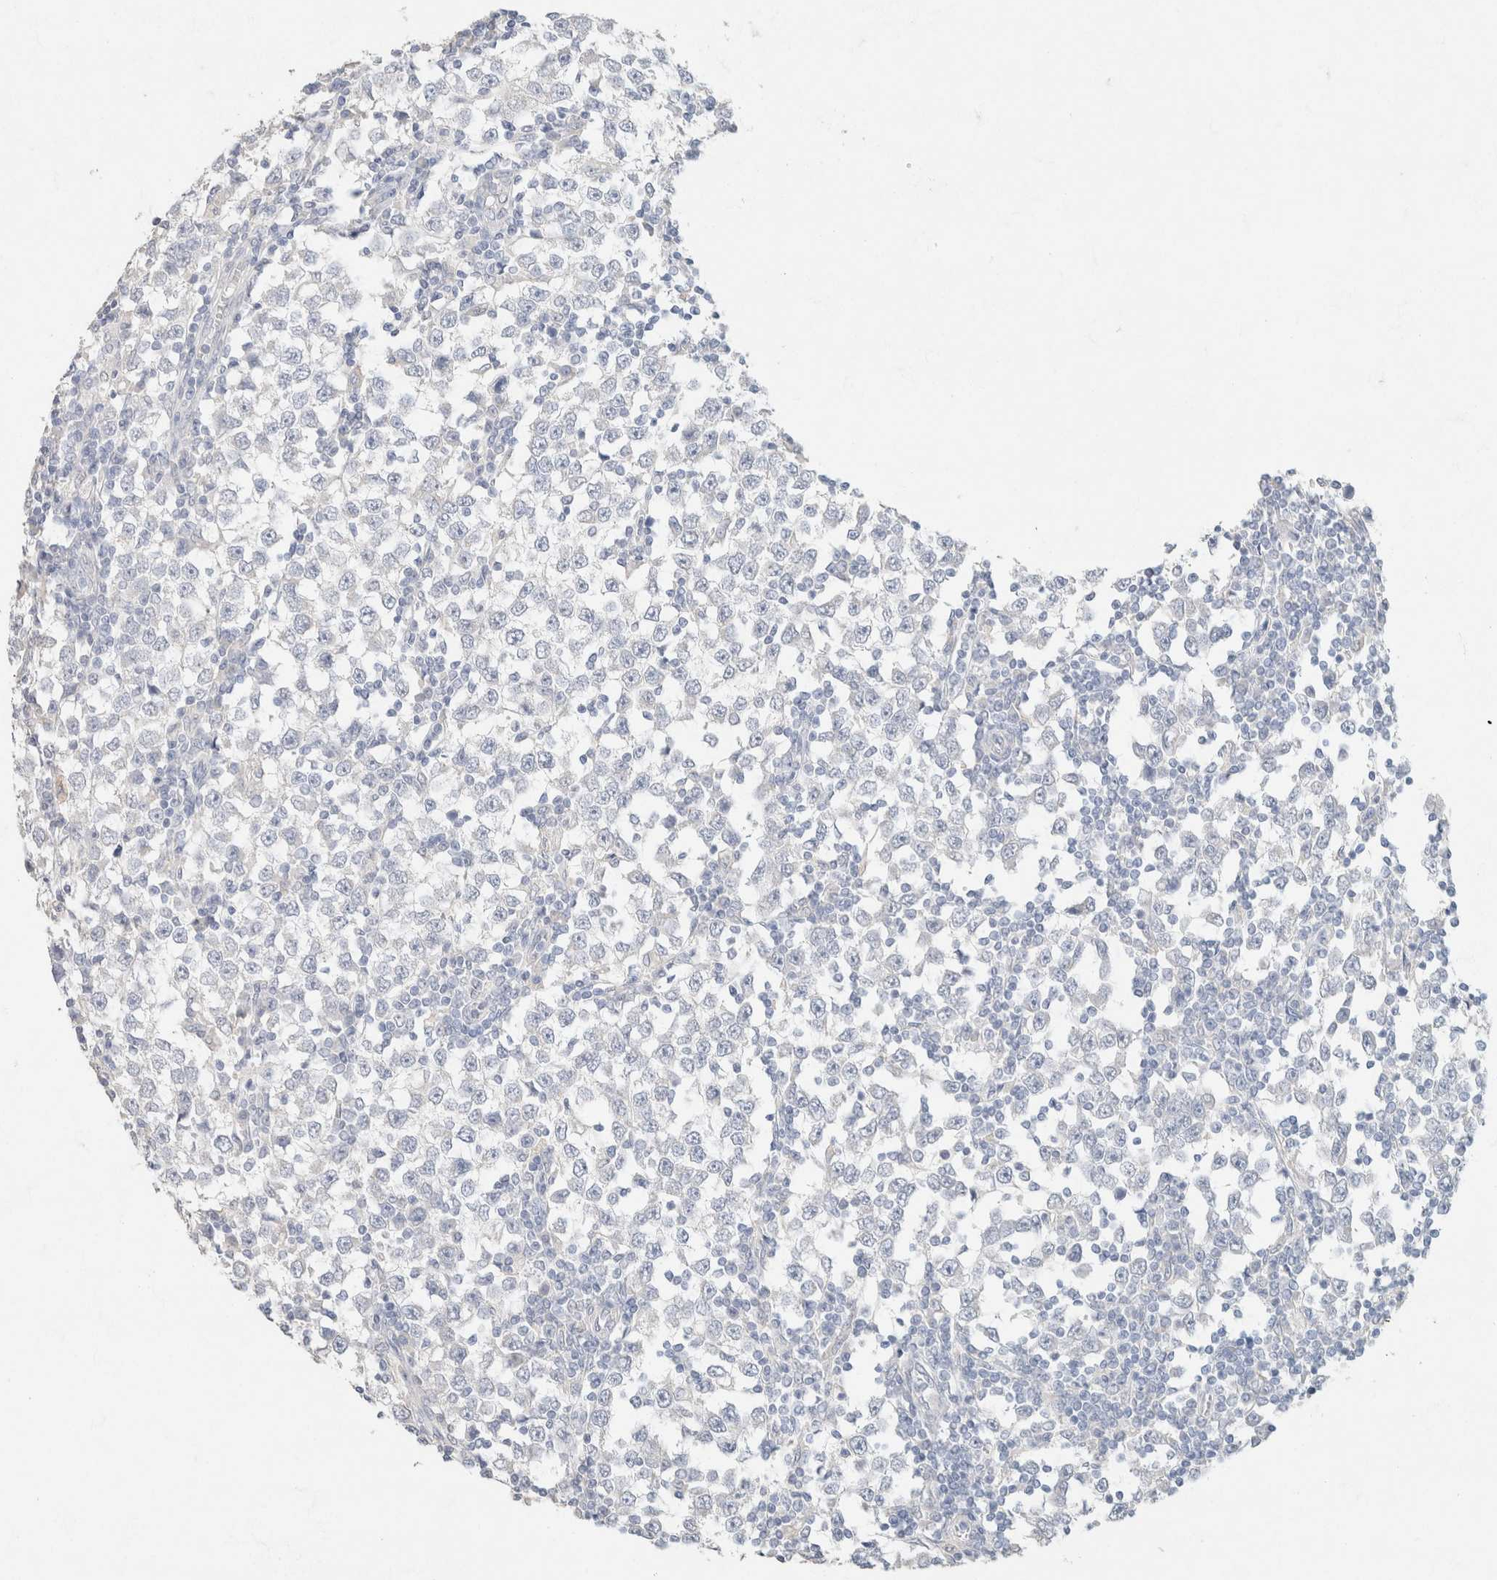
{"staining": {"intensity": "negative", "quantity": "none", "location": "none"}, "tissue": "testis cancer", "cell_type": "Tumor cells", "image_type": "cancer", "snomed": [{"axis": "morphology", "description": "Seminoma, NOS"}, {"axis": "topography", "description": "Testis"}], "caption": "Protein analysis of testis cancer displays no significant expression in tumor cells.", "gene": "CA12", "patient": {"sex": "male", "age": 65}}